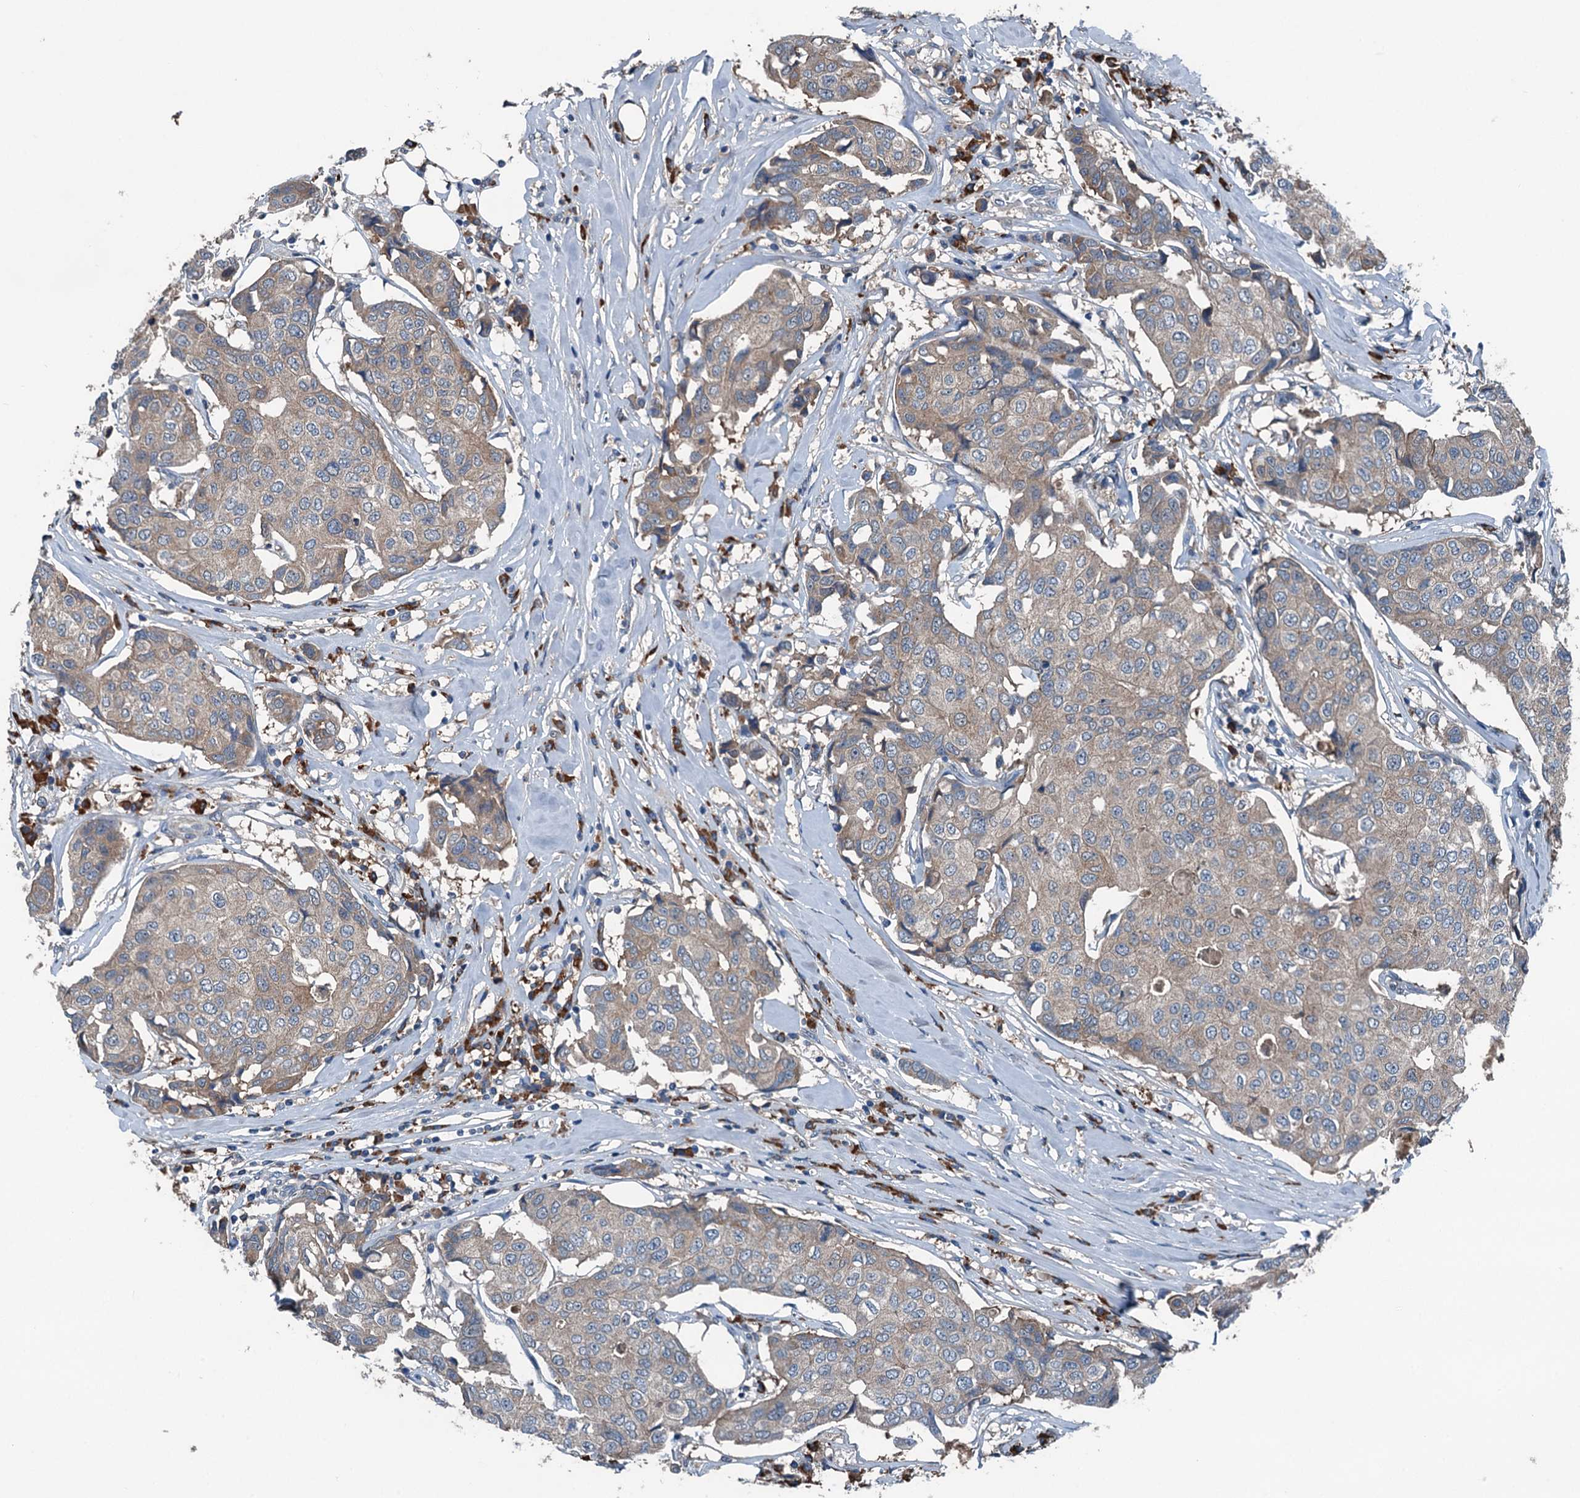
{"staining": {"intensity": "weak", "quantity": "<25%", "location": "cytoplasmic/membranous"}, "tissue": "breast cancer", "cell_type": "Tumor cells", "image_type": "cancer", "snomed": [{"axis": "morphology", "description": "Duct carcinoma"}, {"axis": "topography", "description": "Breast"}], "caption": "There is no significant expression in tumor cells of intraductal carcinoma (breast). Nuclei are stained in blue.", "gene": "PDSS1", "patient": {"sex": "female", "age": 80}}